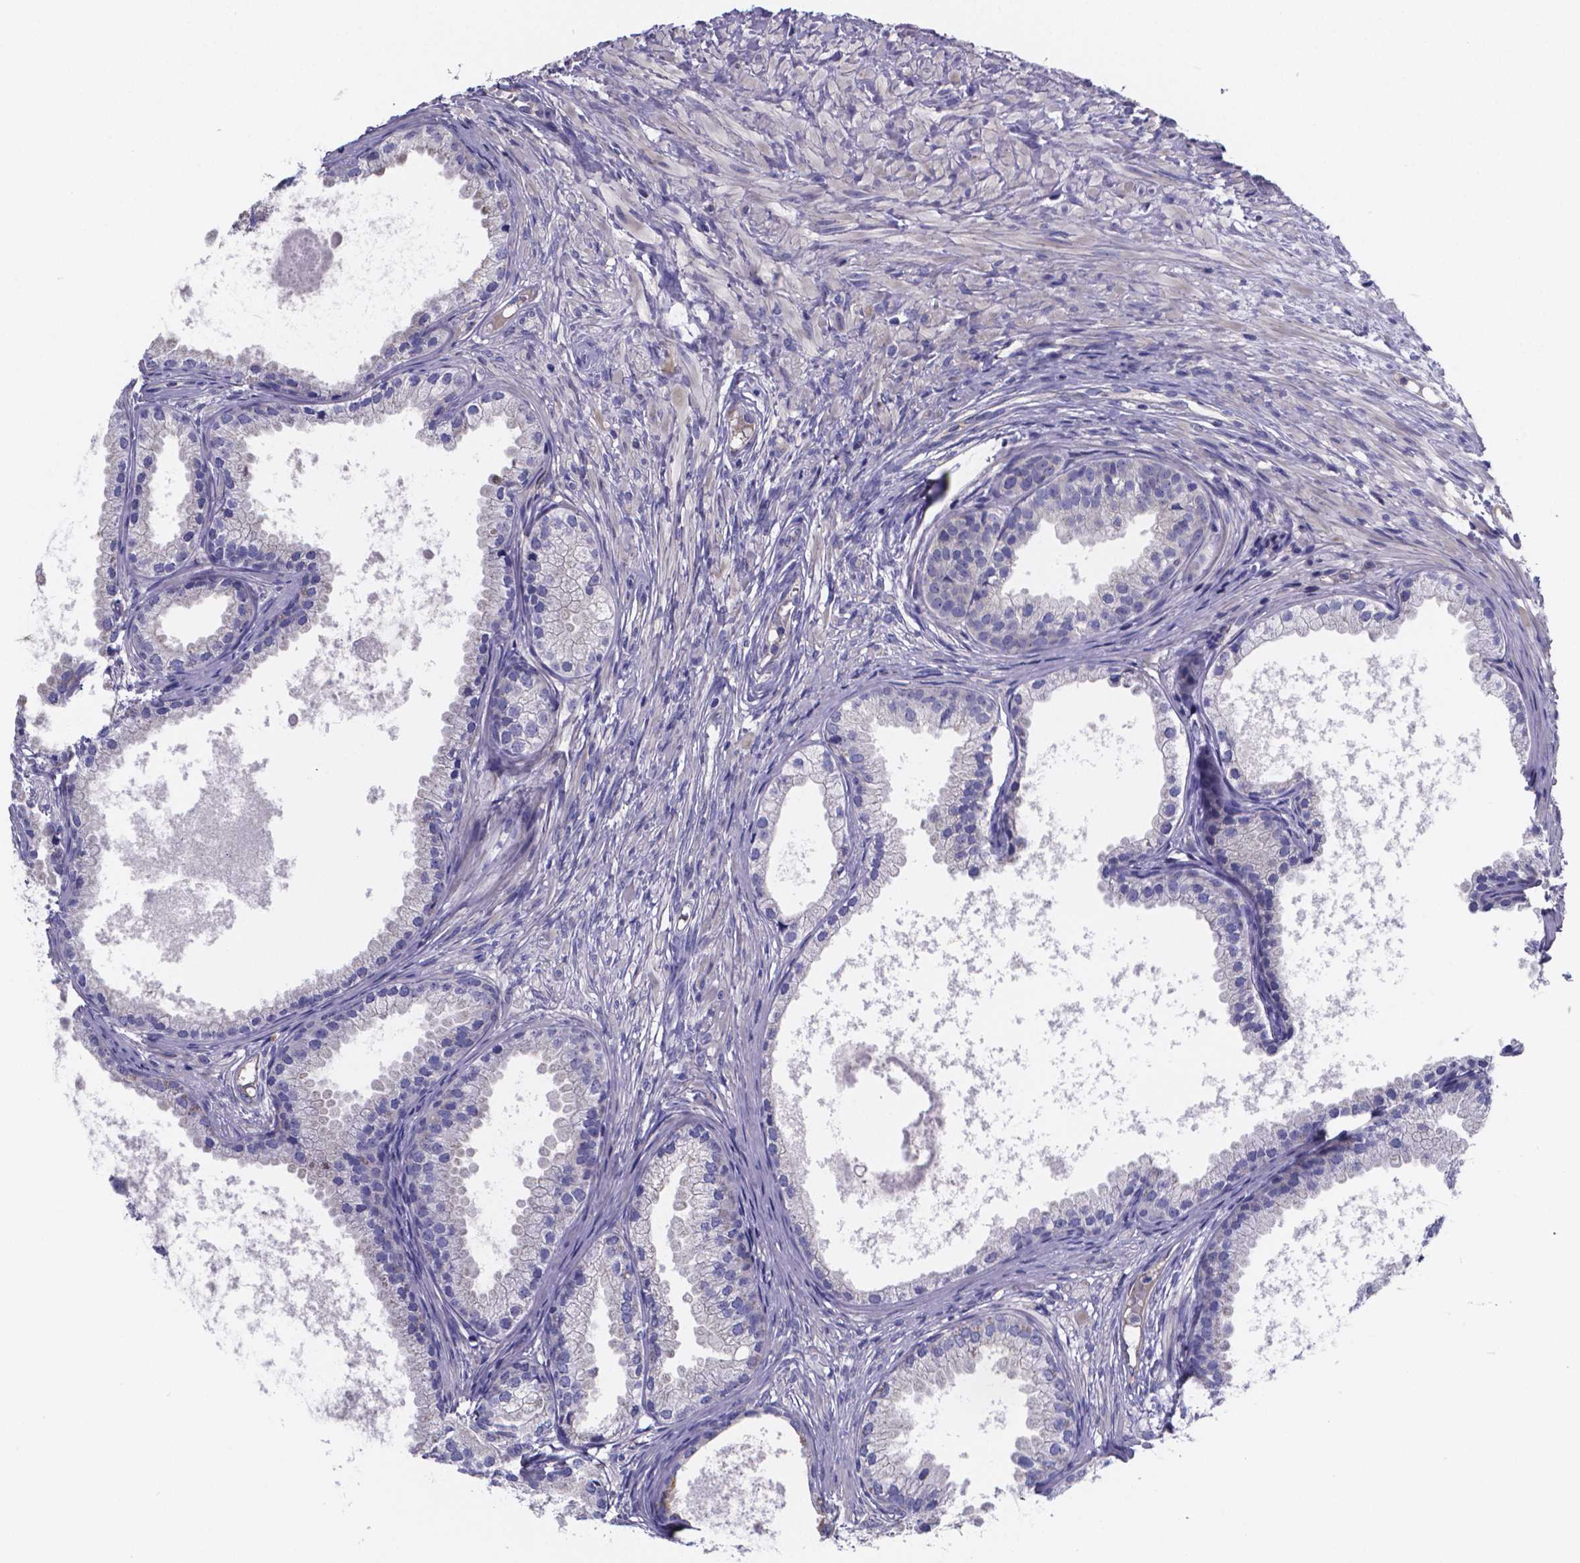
{"staining": {"intensity": "negative", "quantity": "none", "location": "none"}, "tissue": "prostate cancer", "cell_type": "Tumor cells", "image_type": "cancer", "snomed": [{"axis": "morphology", "description": "Adenocarcinoma, High grade"}, {"axis": "topography", "description": "Prostate"}], "caption": "High-grade adenocarcinoma (prostate) was stained to show a protein in brown. There is no significant expression in tumor cells. The staining is performed using DAB brown chromogen with nuclei counter-stained in using hematoxylin.", "gene": "SFRP4", "patient": {"sex": "male", "age": 83}}